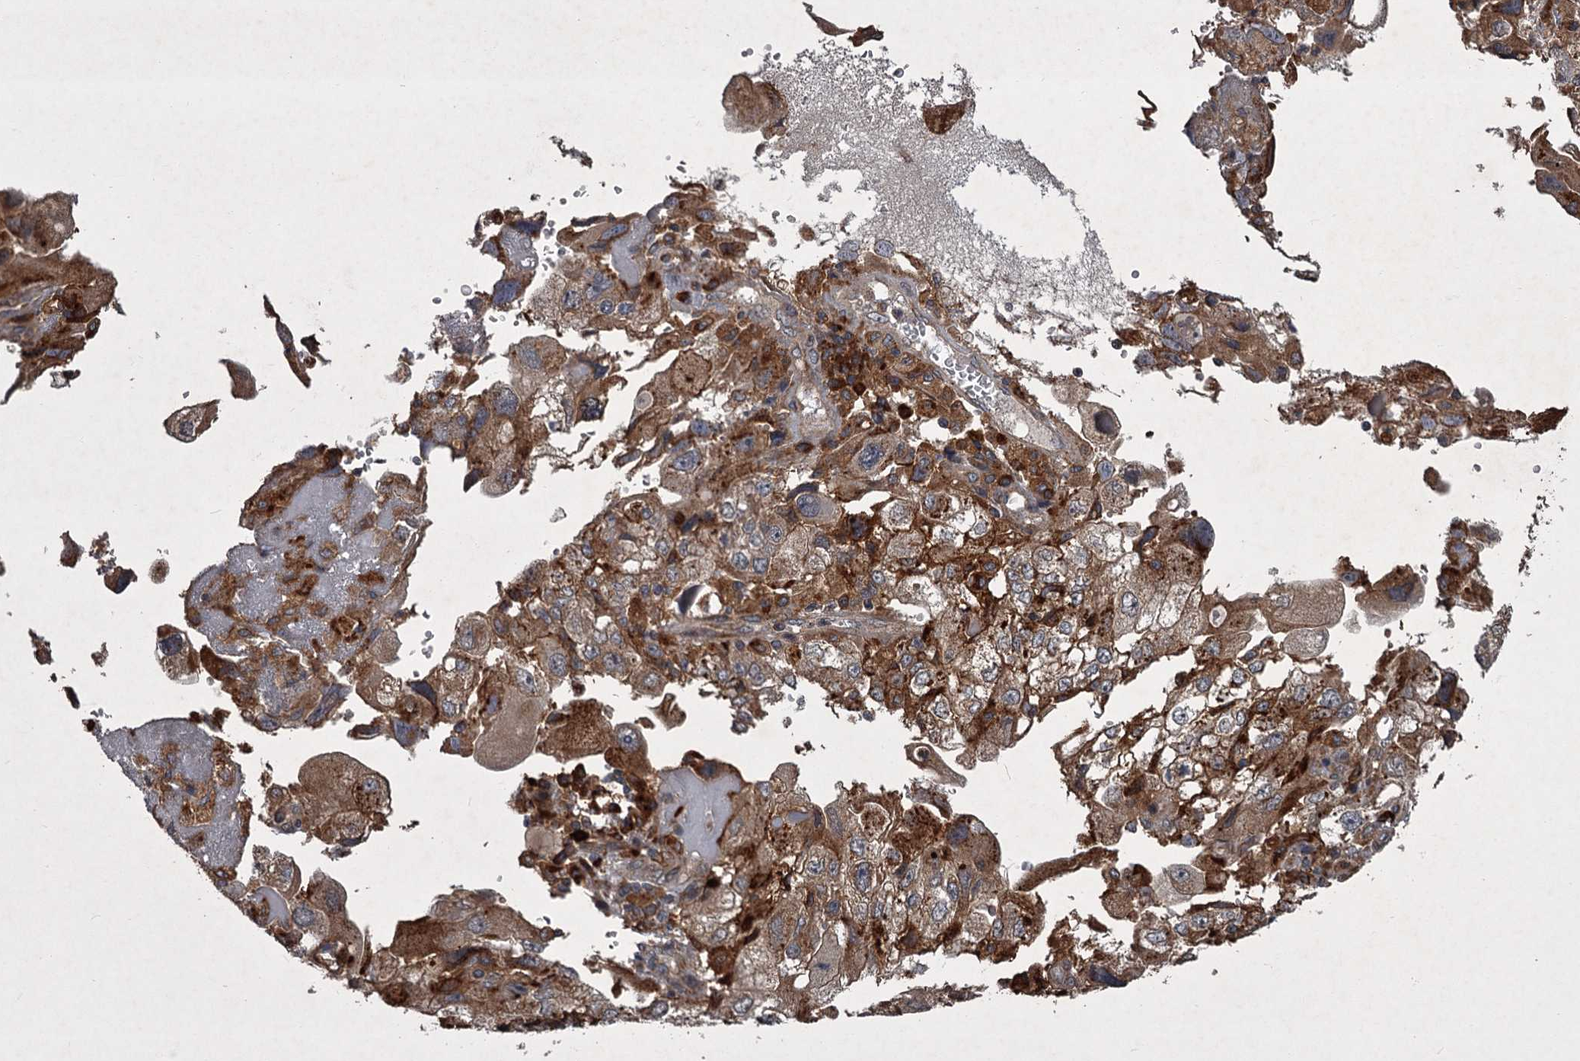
{"staining": {"intensity": "moderate", "quantity": ">75%", "location": "cytoplasmic/membranous"}, "tissue": "endometrial cancer", "cell_type": "Tumor cells", "image_type": "cancer", "snomed": [{"axis": "morphology", "description": "Adenocarcinoma, NOS"}, {"axis": "topography", "description": "Endometrium"}], "caption": "Adenocarcinoma (endometrial) stained with DAB (3,3'-diaminobenzidine) IHC demonstrates medium levels of moderate cytoplasmic/membranous positivity in about >75% of tumor cells. Nuclei are stained in blue.", "gene": "UNC93B1", "patient": {"sex": "female", "age": 49}}